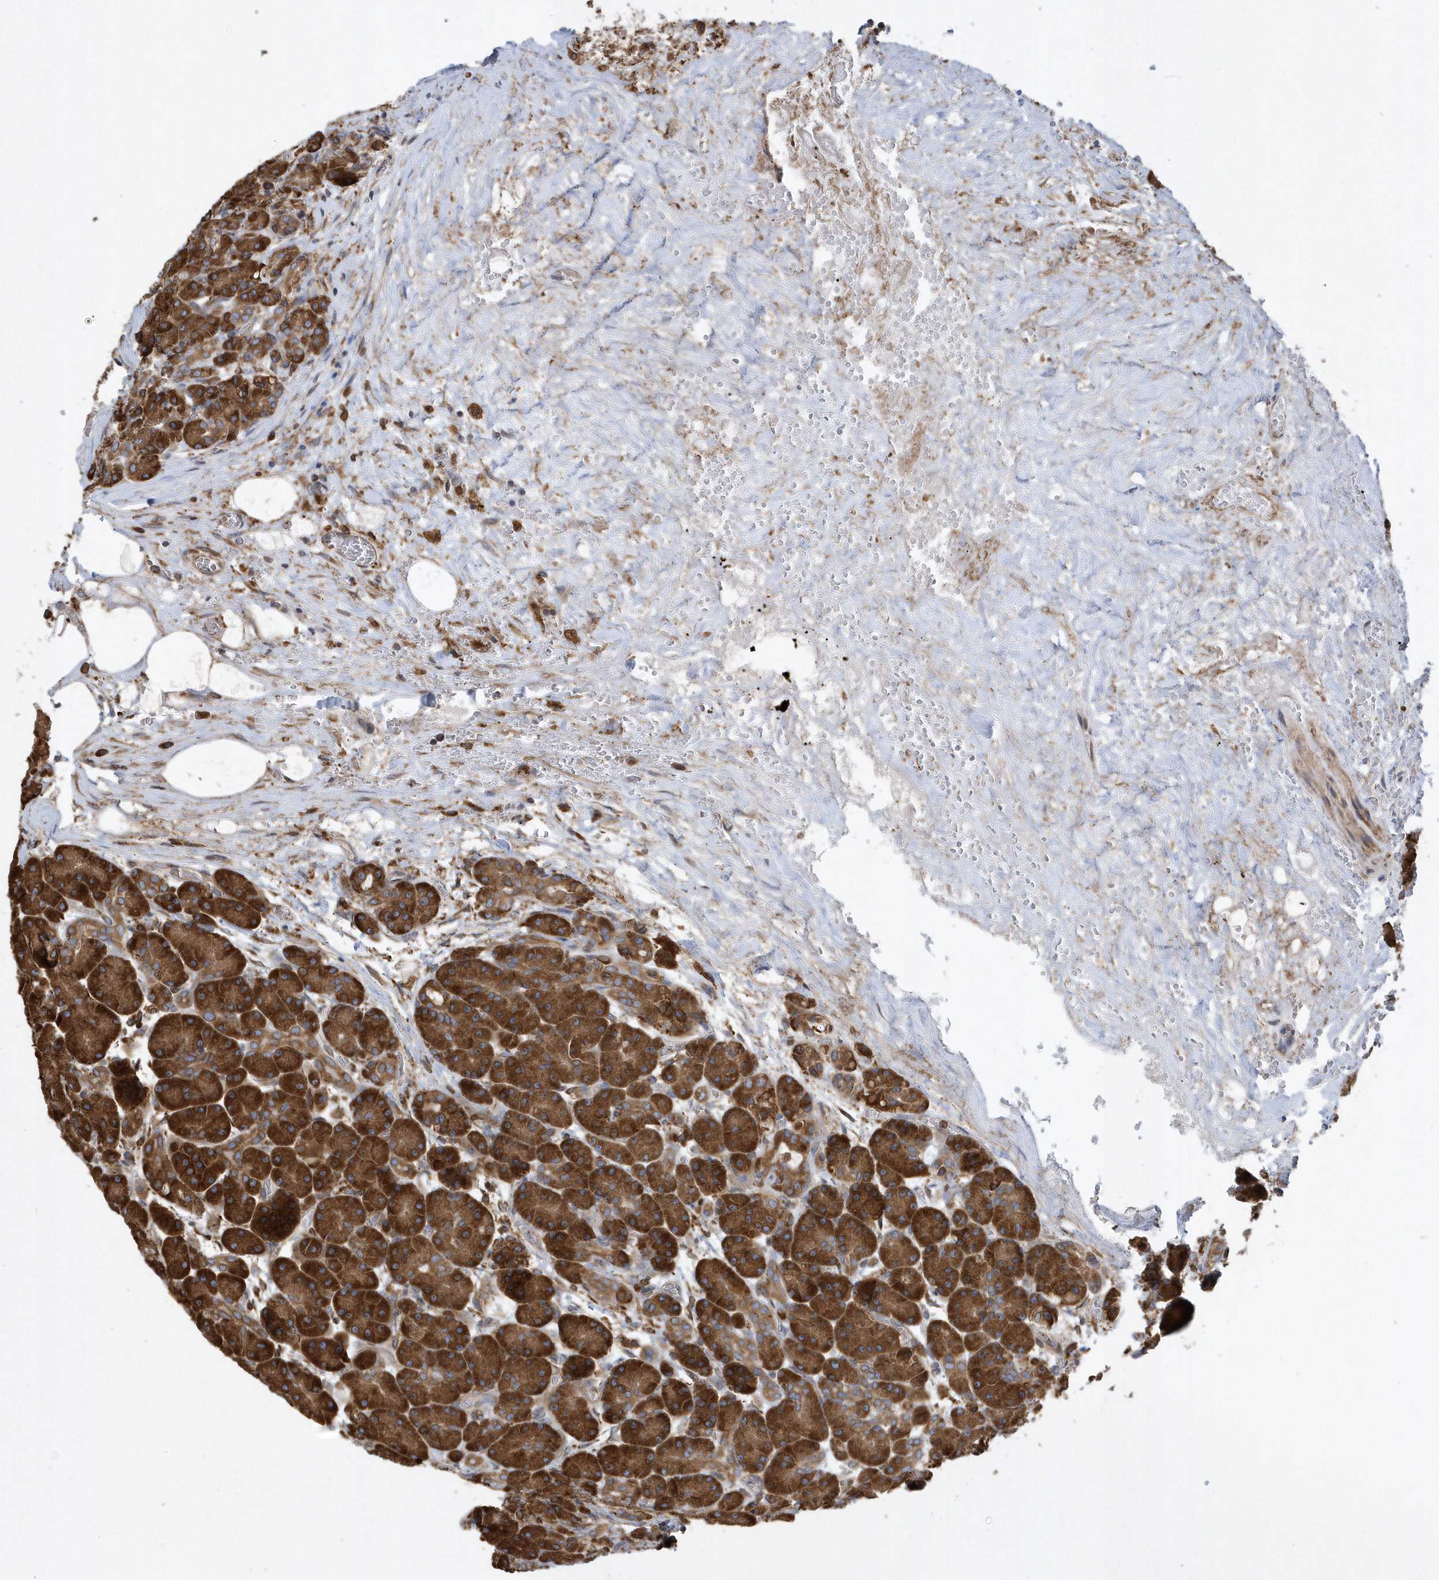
{"staining": {"intensity": "strong", "quantity": ">75%", "location": "cytoplasmic/membranous"}, "tissue": "pancreas", "cell_type": "Exocrine glandular cells", "image_type": "normal", "snomed": [{"axis": "morphology", "description": "Normal tissue, NOS"}, {"axis": "topography", "description": "Pancreas"}], "caption": "A brown stain highlights strong cytoplasmic/membranous expression of a protein in exocrine glandular cells of unremarkable pancreas. The protein is stained brown, and the nuclei are stained in blue (DAB IHC with brightfield microscopy, high magnification).", "gene": "VAMP7", "patient": {"sex": "male", "age": 63}}